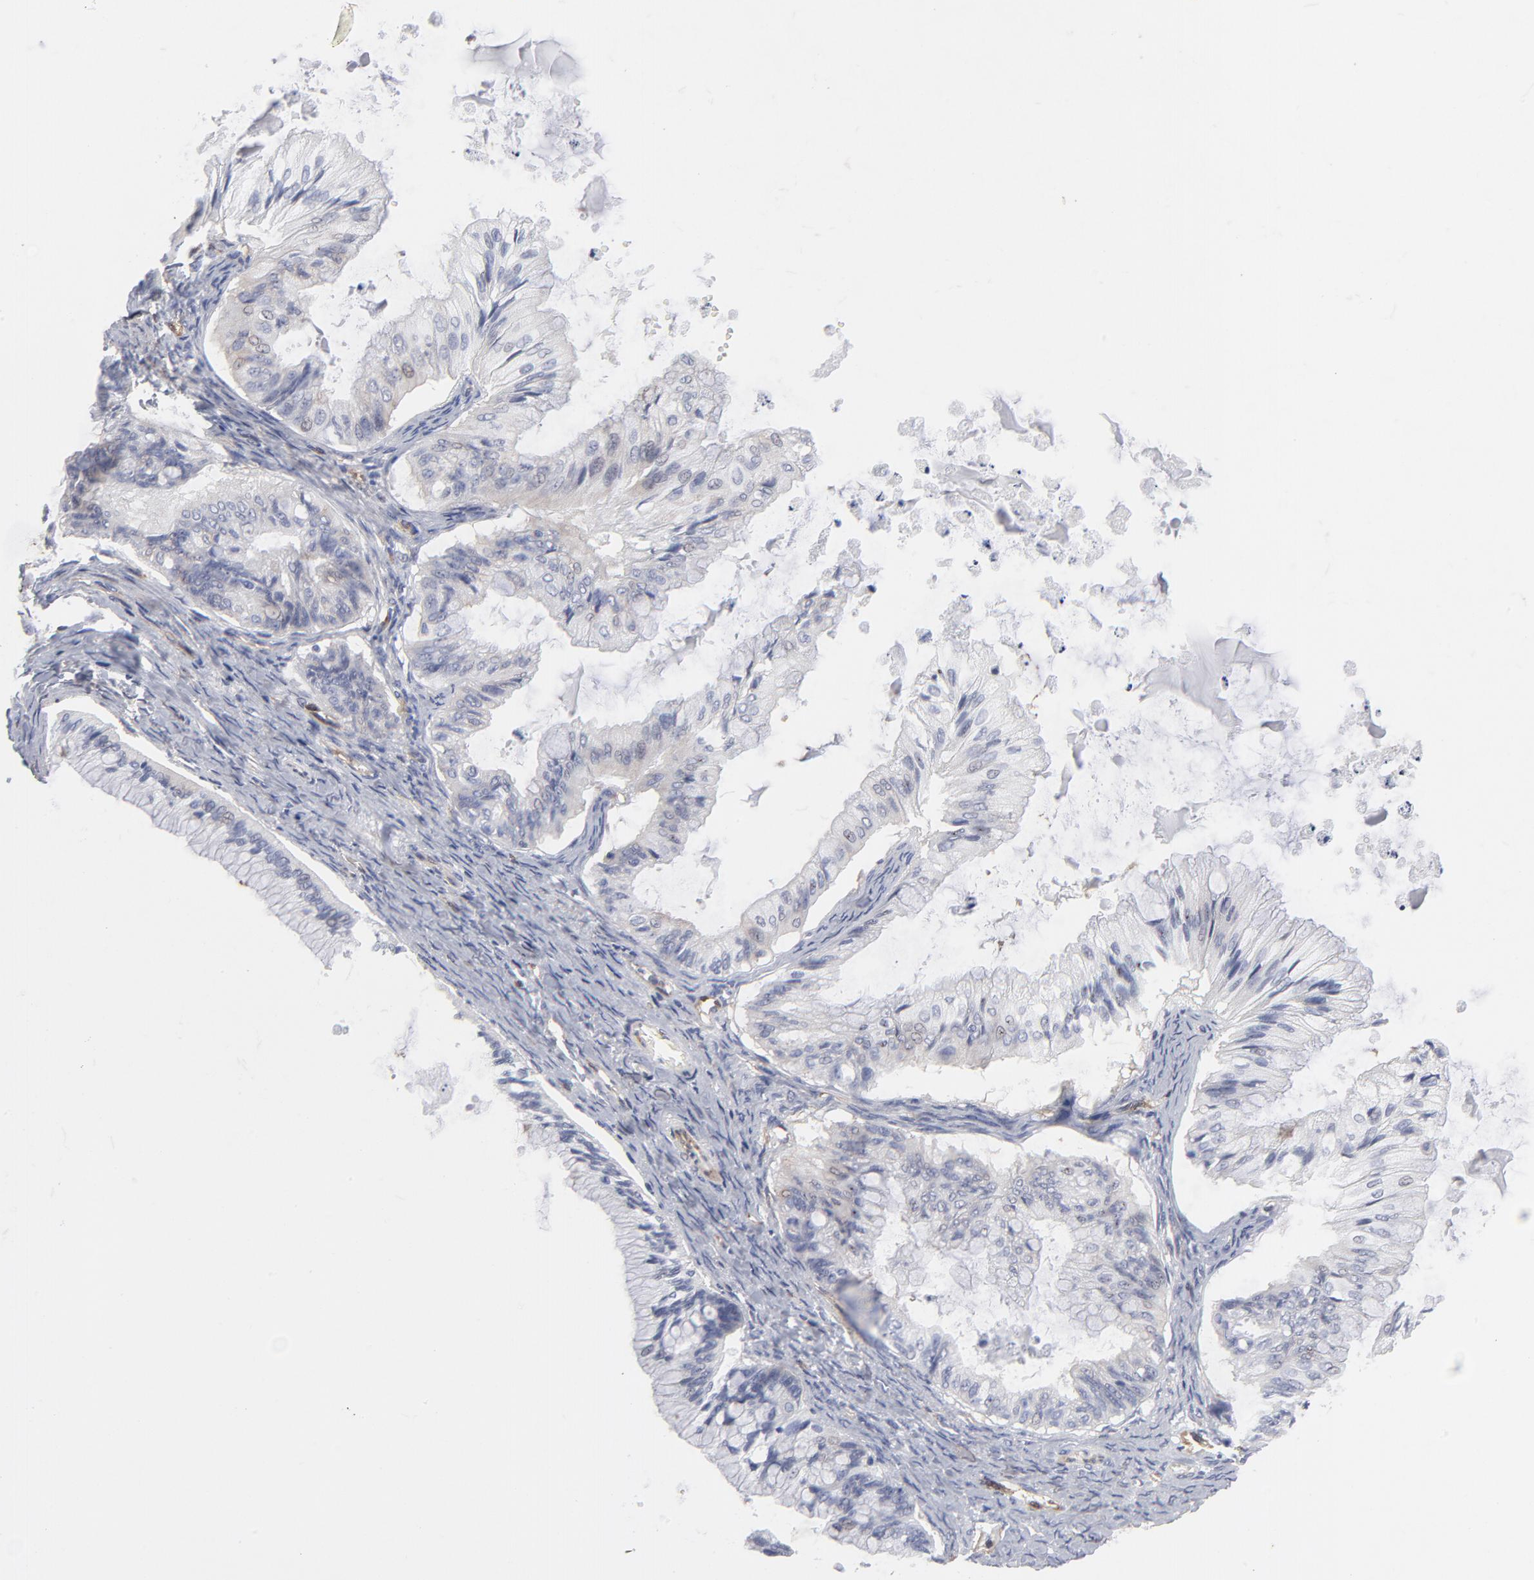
{"staining": {"intensity": "negative", "quantity": "none", "location": "none"}, "tissue": "ovarian cancer", "cell_type": "Tumor cells", "image_type": "cancer", "snomed": [{"axis": "morphology", "description": "Cystadenocarcinoma, mucinous, NOS"}, {"axis": "topography", "description": "Ovary"}], "caption": "Immunohistochemical staining of mucinous cystadenocarcinoma (ovarian) exhibits no significant expression in tumor cells.", "gene": "PXN", "patient": {"sex": "female", "age": 57}}